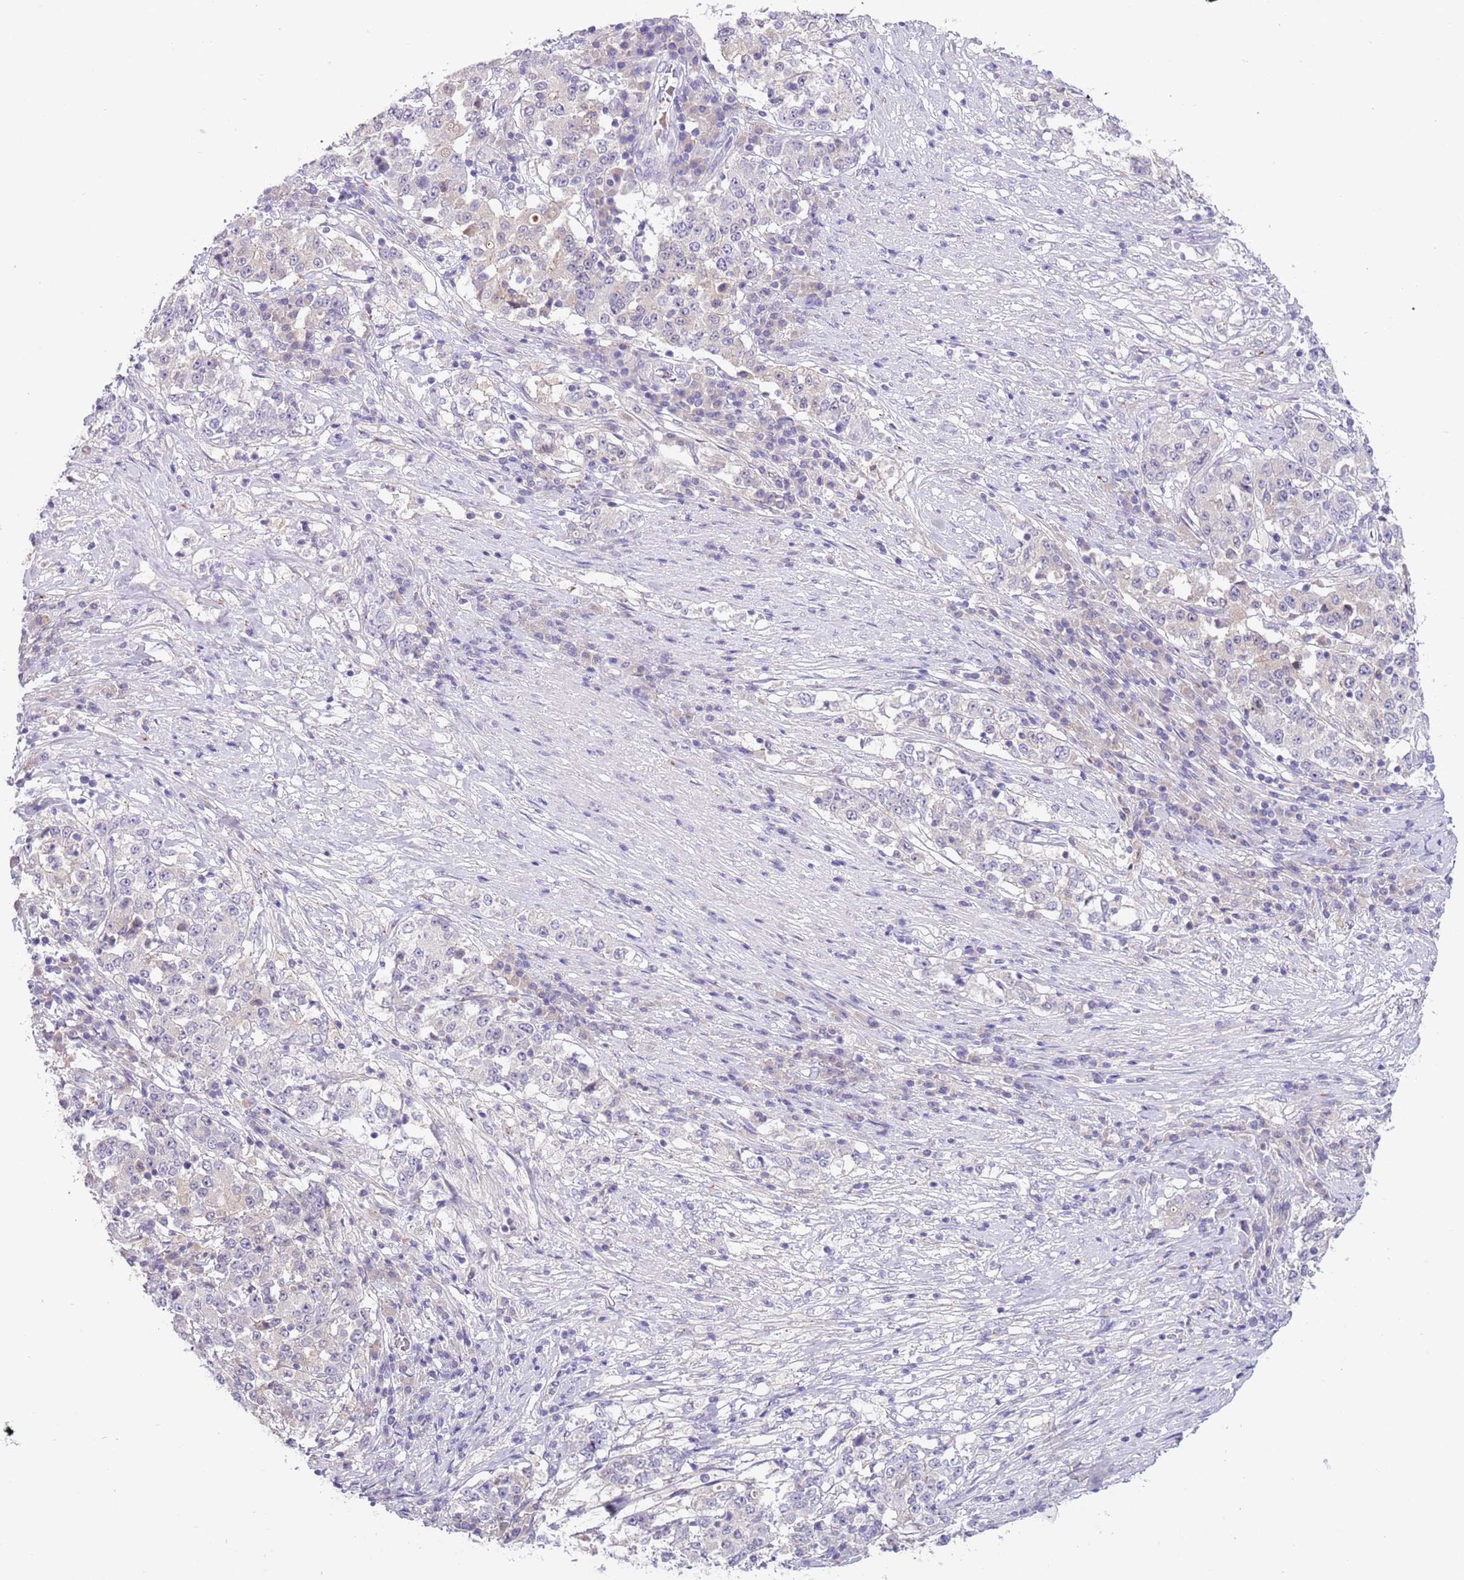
{"staining": {"intensity": "negative", "quantity": "none", "location": "none"}, "tissue": "stomach cancer", "cell_type": "Tumor cells", "image_type": "cancer", "snomed": [{"axis": "morphology", "description": "Adenocarcinoma, NOS"}, {"axis": "topography", "description": "Stomach"}], "caption": "An IHC histopathology image of adenocarcinoma (stomach) is shown. There is no staining in tumor cells of adenocarcinoma (stomach). (Brightfield microscopy of DAB (3,3'-diaminobenzidine) immunohistochemistry at high magnification).", "gene": "CFAP73", "patient": {"sex": "male", "age": 59}}